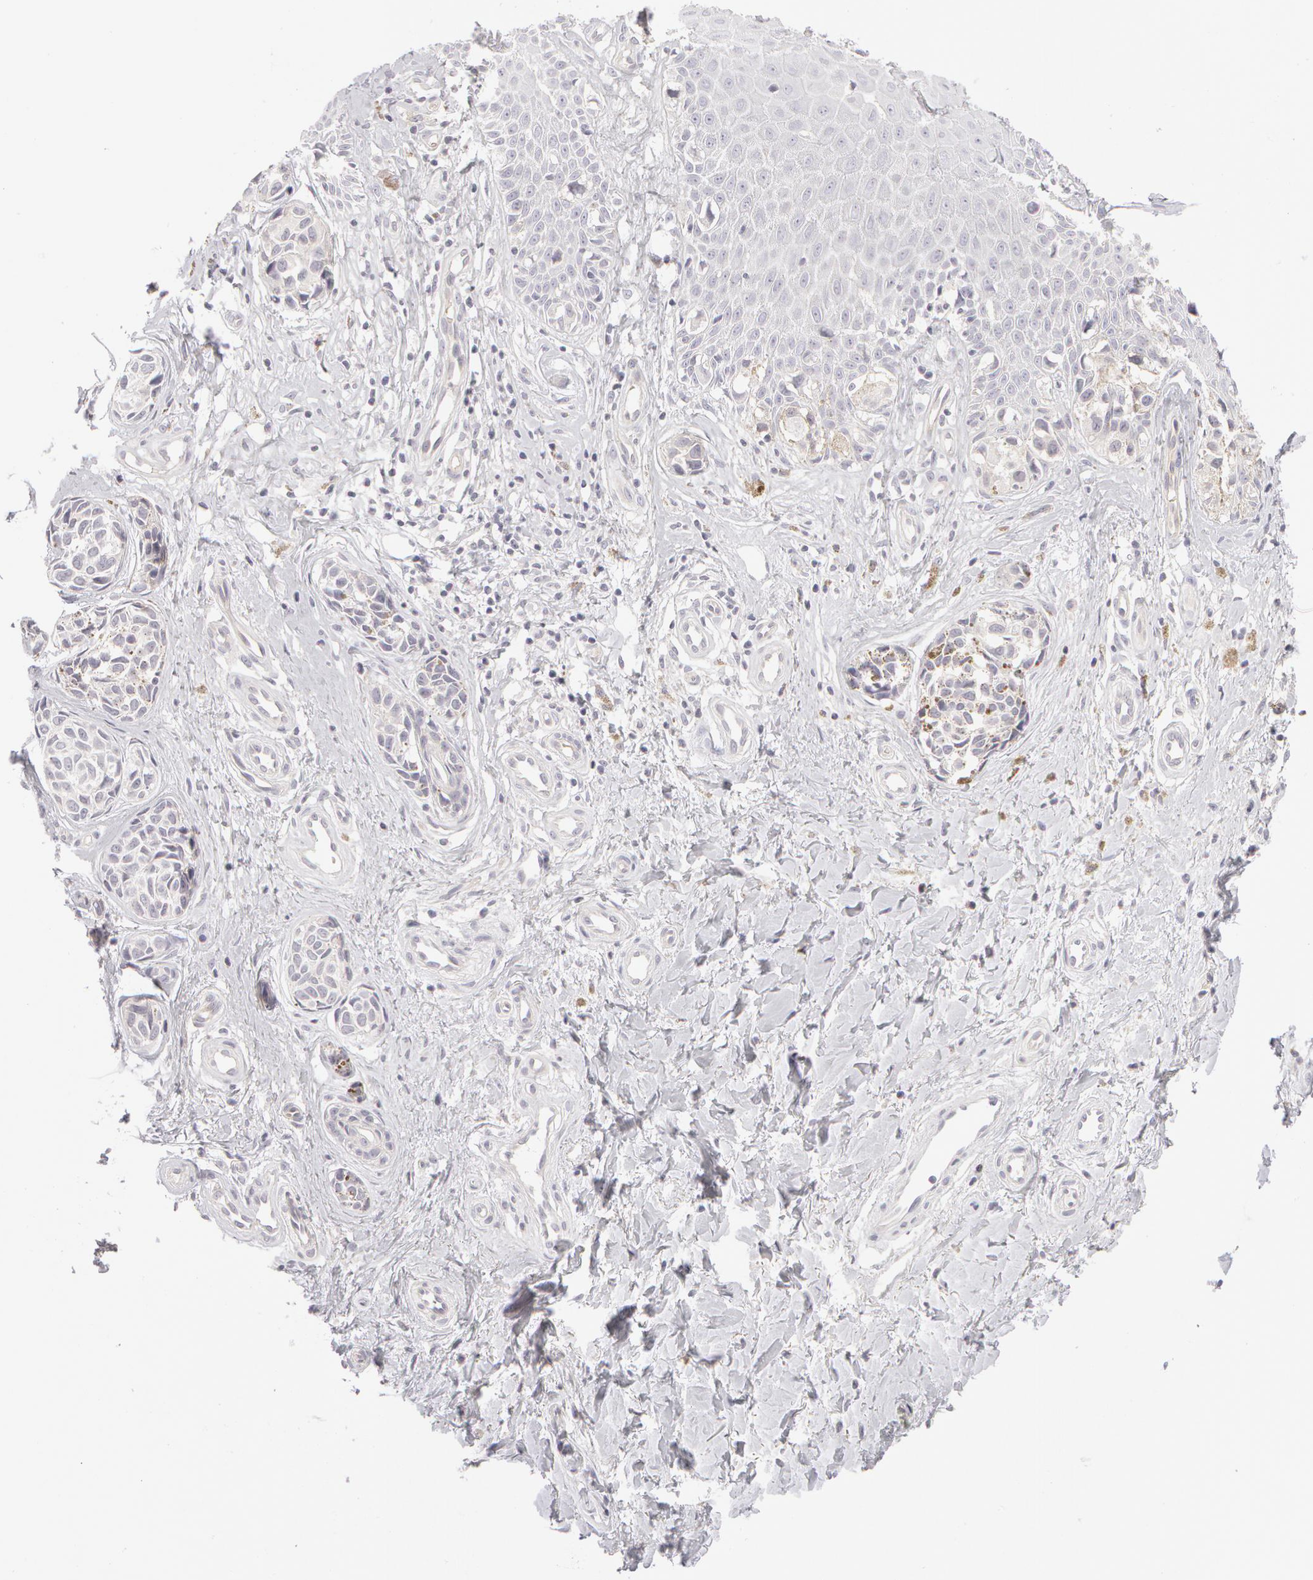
{"staining": {"intensity": "negative", "quantity": "none", "location": "none"}, "tissue": "melanoma", "cell_type": "Tumor cells", "image_type": "cancer", "snomed": [{"axis": "morphology", "description": "Malignant melanoma, NOS"}, {"axis": "topography", "description": "Skin"}], "caption": "This histopathology image is of melanoma stained with immunohistochemistry to label a protein in brown with the nuclei are counter-stained blue. There is no staining in tumor cells.", "gene": "ABCB1", "patient": {"sex": "male", "age": 79}}